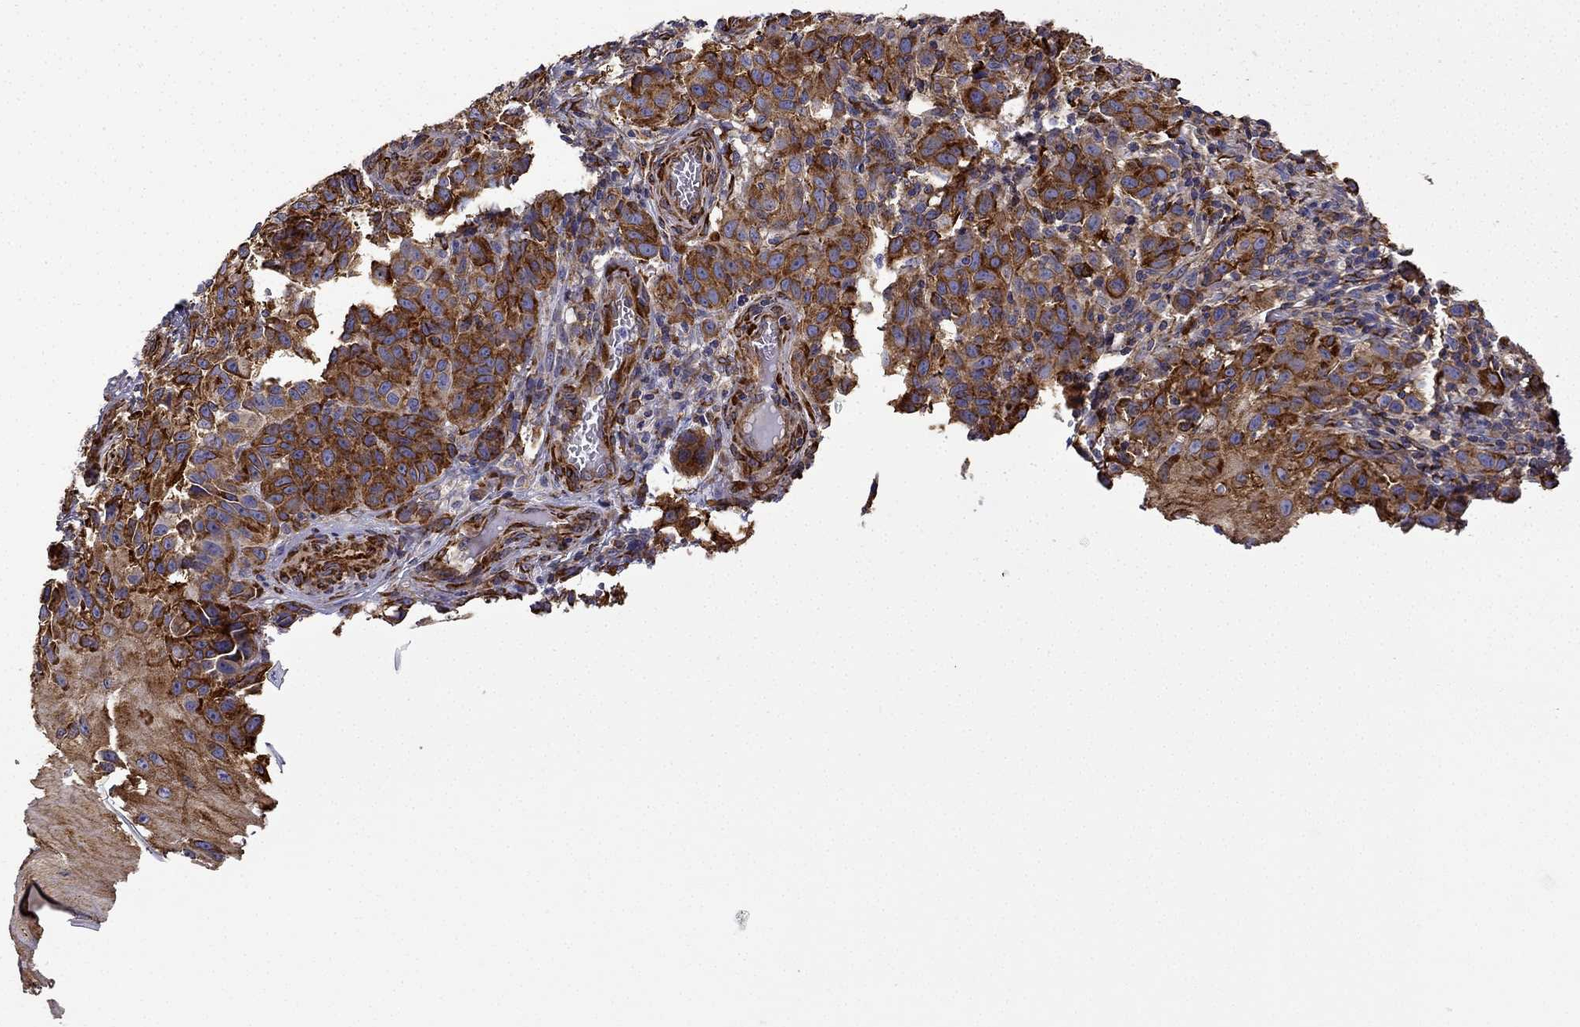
{"staining": {"intensity": "strong", "quantity": ">75%", "location": "cytoplasmic/membranous"}, "tissue": "melanoma", "cell_type": "Tumor cells", "image_type": "cancer", "snomed": [{"axis": "morphology", "description": "Malignant melanoma, NOS"}, {"axis": "topography", "description": "Skin"}], "caption": "A brown stain highlights strong cytoplasmic/membranous staining of a protein in melanoma tumor cells.", "gene": "MAP4", "patient": {"sex": "female", "age": 53}}